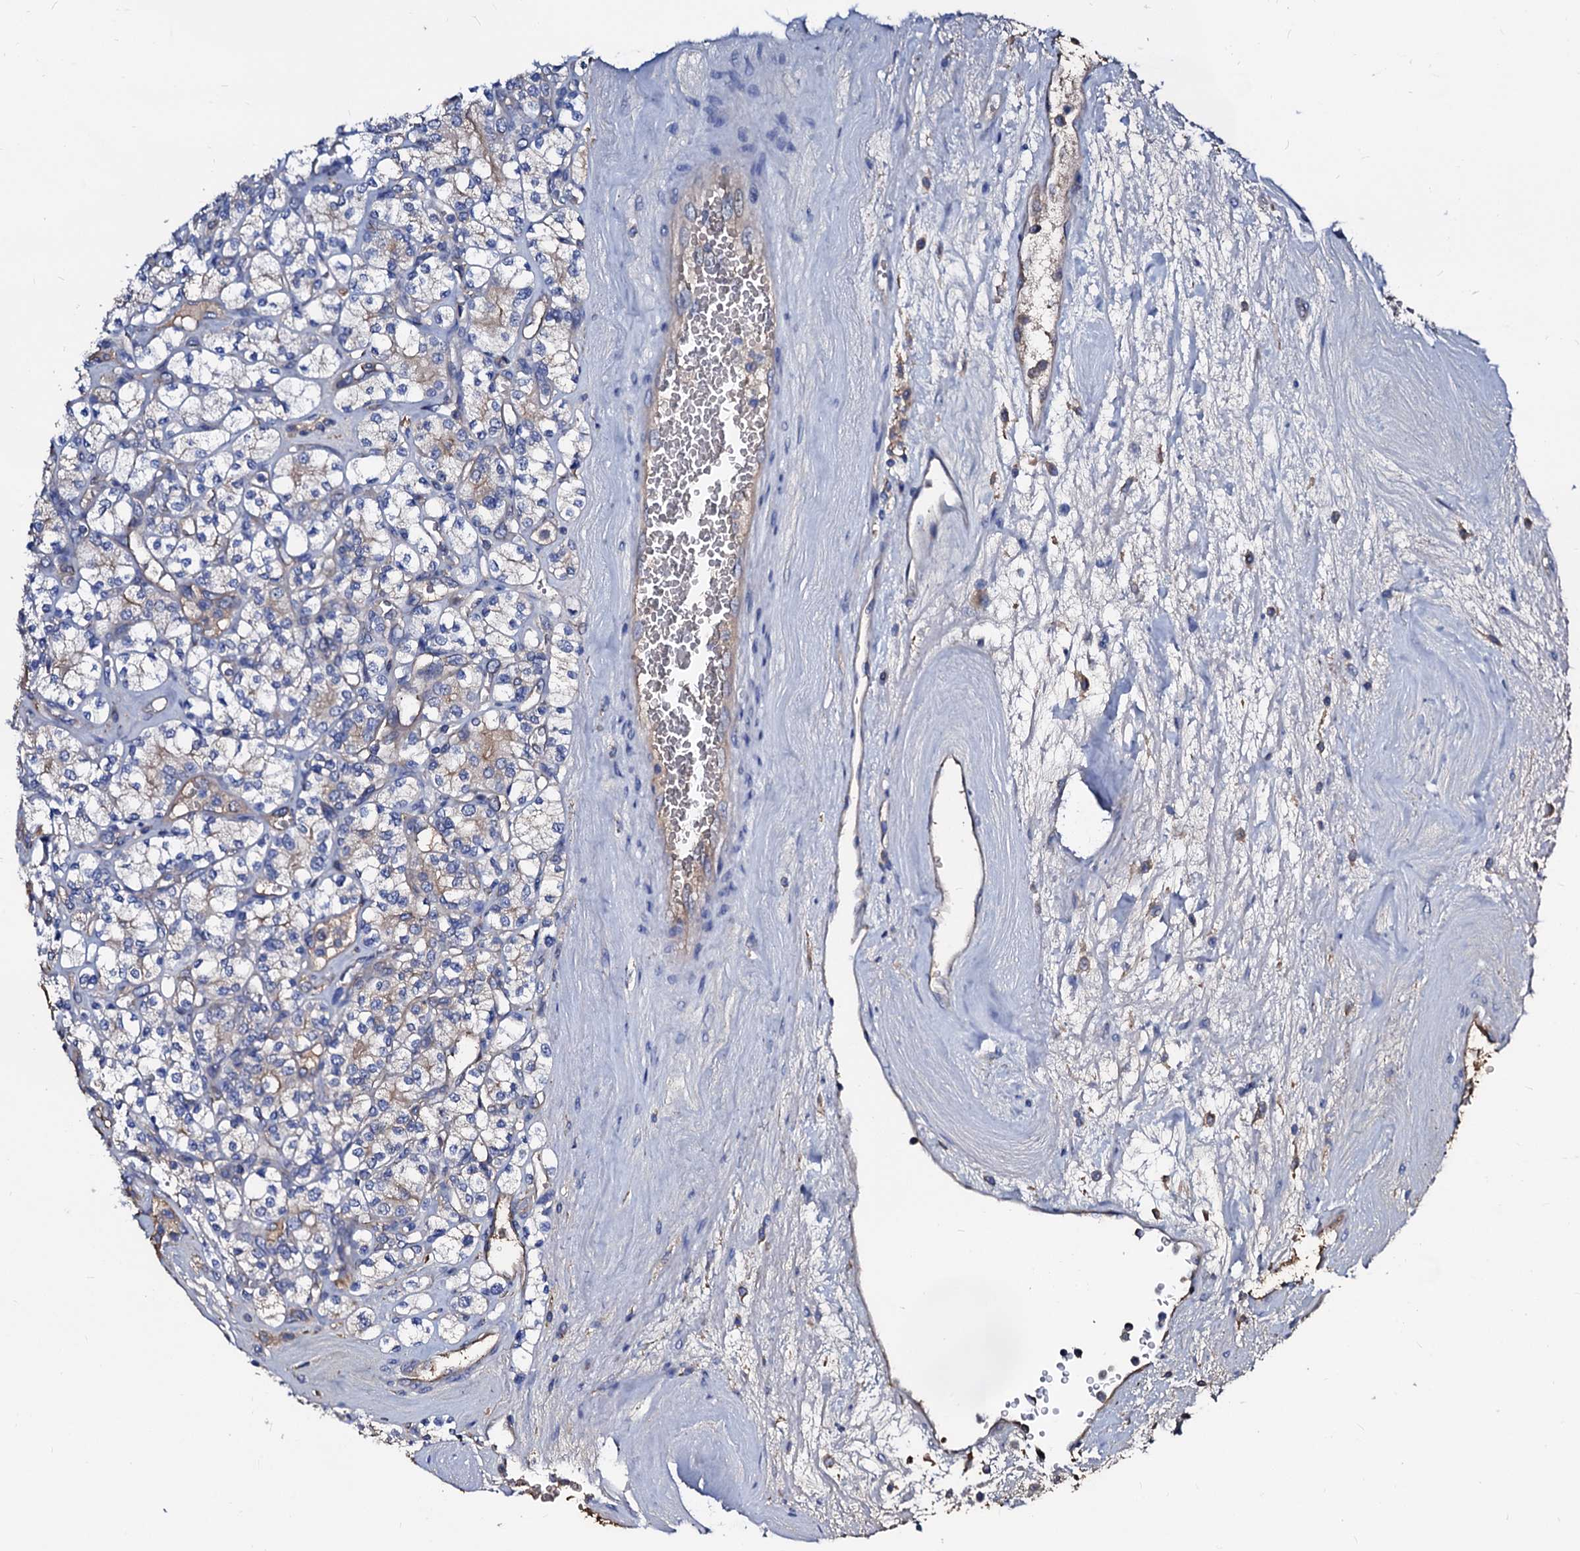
{"staining": {"intensity": "weak", "quantity": "<25%", "location": "cytoplasmic/membranous"}, "tissue": "renal cancer", "cell_type": "Tumor cells", "image_type": "cancer", "snomed": [{"axis": "morphology", "description": "Adenocarcinoma, NOS"}, {"axis": "topography", "description": "Kidney"}], "caption": "Tumor cells are negative for protein expression in human adenocarcinoma (renal). (Brightfield microscopy of DAB (3,3'-diaminobenzidine) IHC at high magnification).", "gene": "CSKMT", "patient": {"sex": "male", "age": 77}}